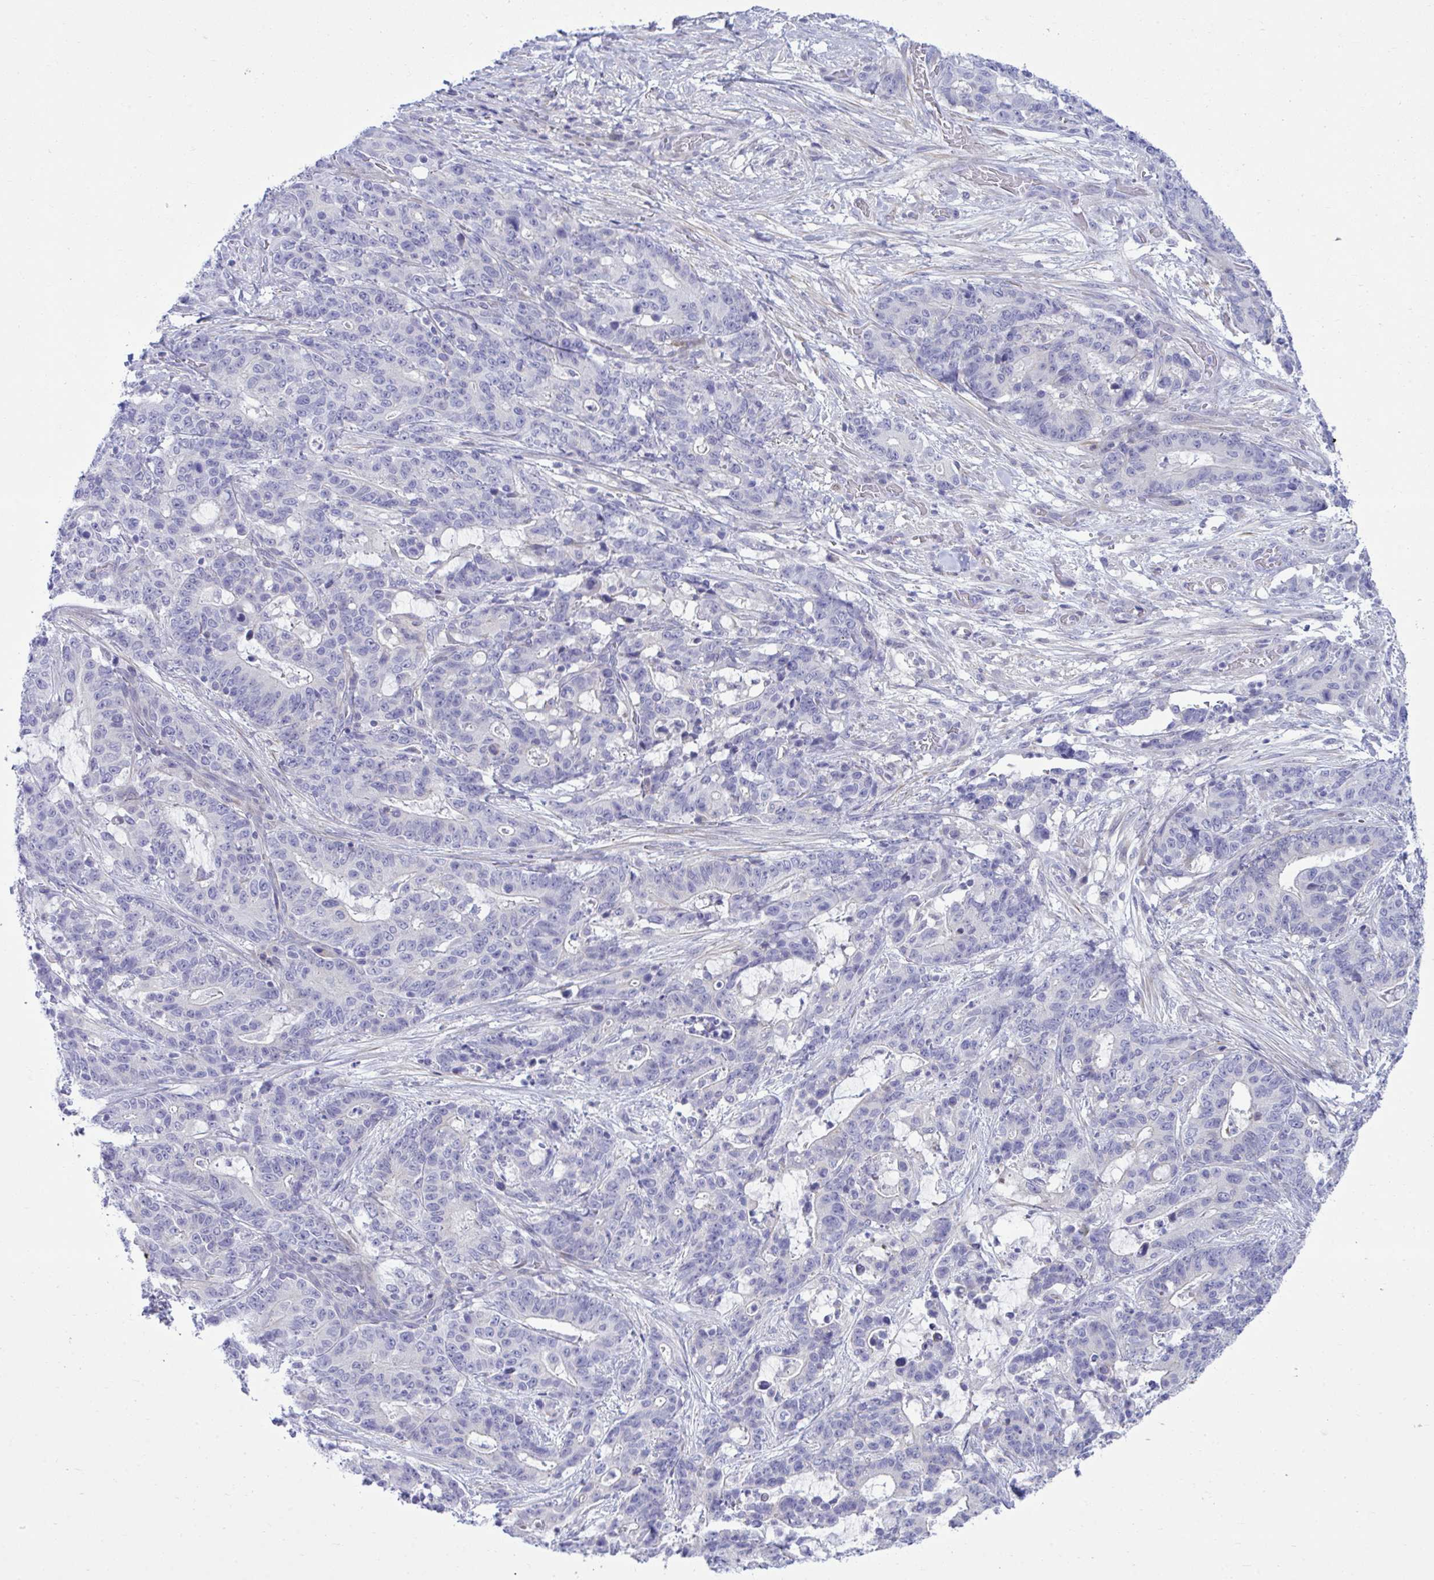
{"staining": {"intensity": "negative", "quantity": "none", "location": "none"}, "tissue": "stomach cancer", "cell_type": "Tumor cells", "image_type": "cancer", "snomed": [{"axis": "morphology", "description": "Normal tissue, NOS"}, {"axis": "morphology", "description": "Adenocarcinoma, NOS"}, {"axis": "topography", "description": "Stomach"}], "caption": "This is an immunohistochemistry photomicrograph of human stomach adenocarcinoma. There is no staining in tumor cells.", "gene": "MED9", "patient": {"sex": "female", "age": 64}}